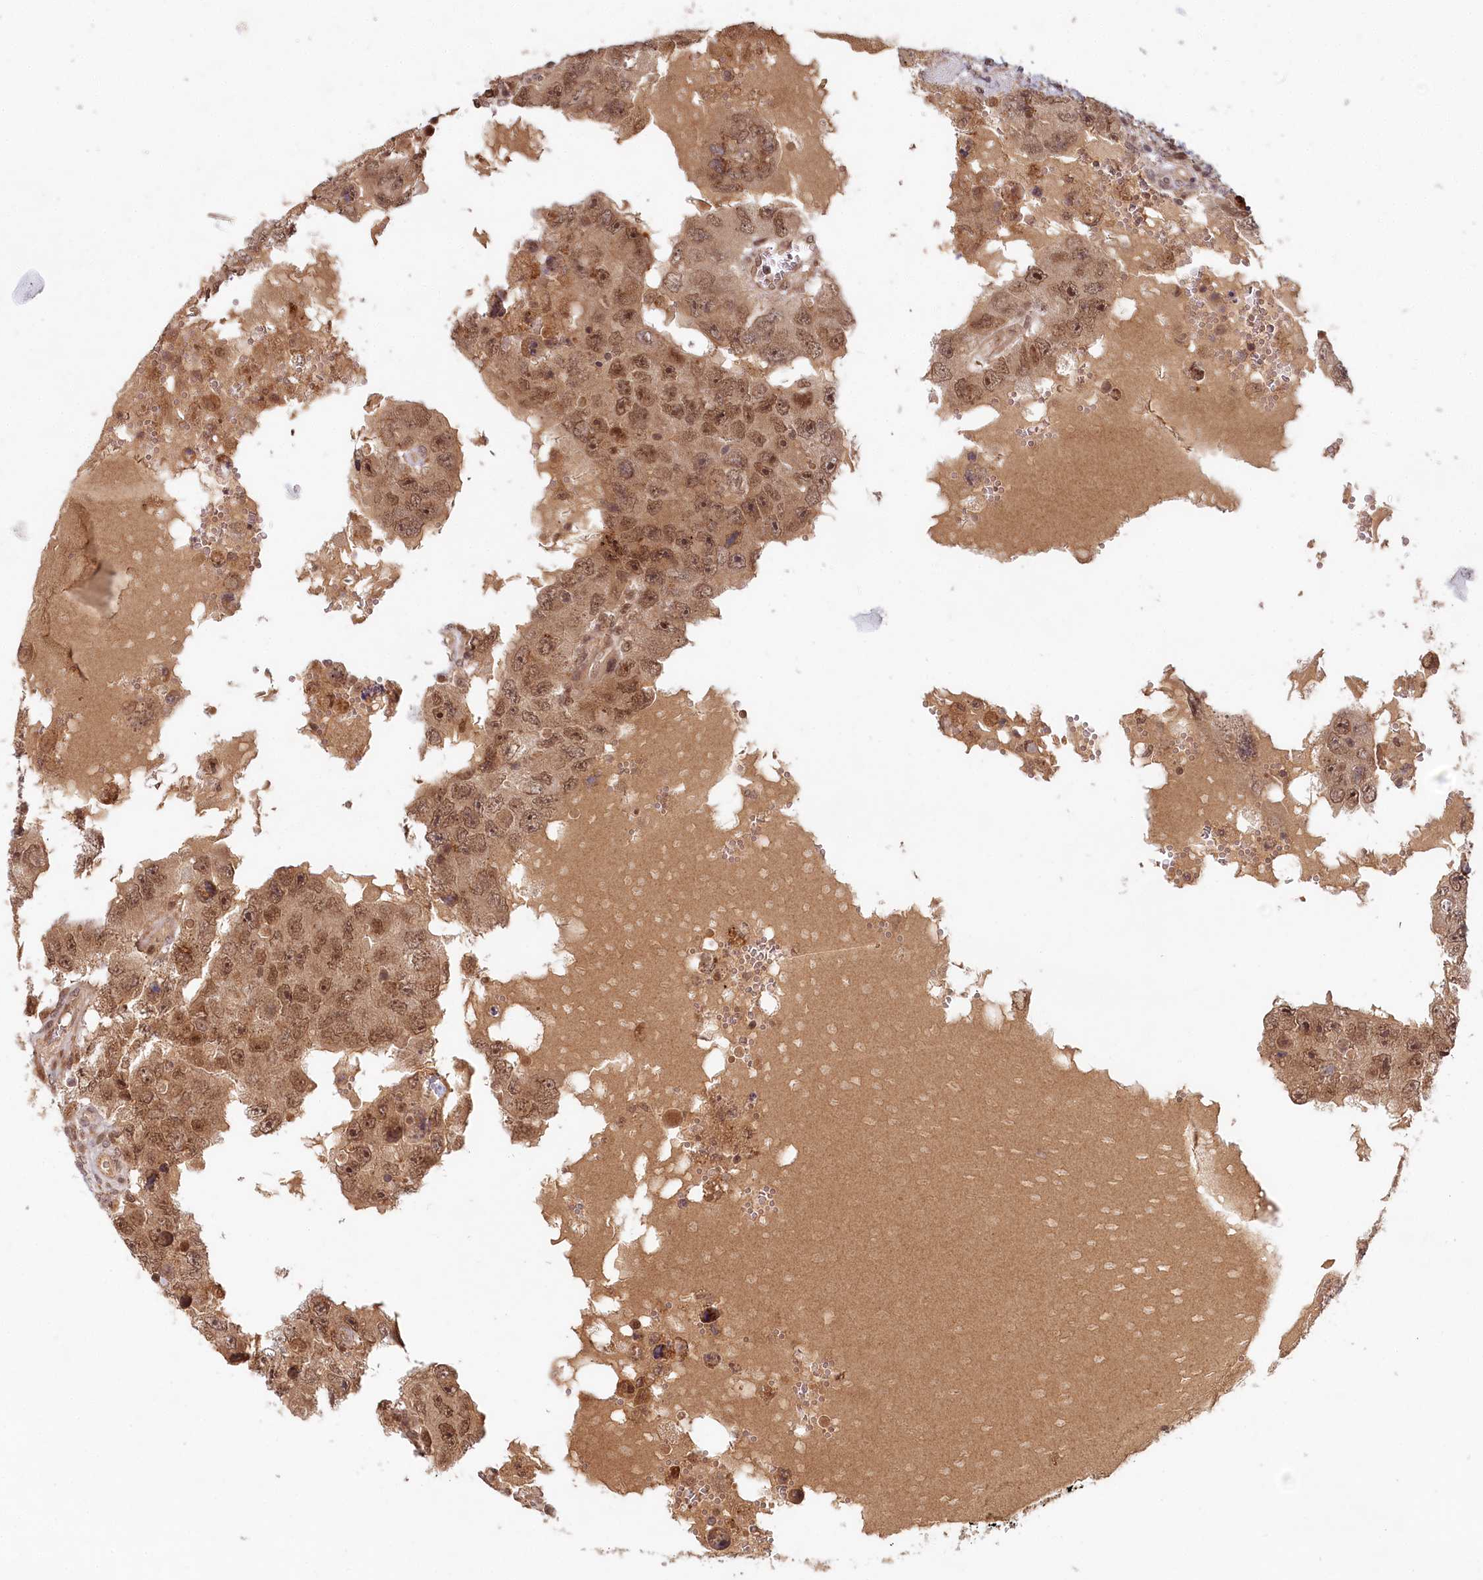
{"staining": {"intensity": "moderate", "quantity": ">75%", "location": "cytoplasmic/membranous,nuclear"}, "tissue": "testis cancer", "cell_type": "Tumor cells", "image_type": "cancer", "snomed": [{"axis": "morphology", "description": "Carcinoma, Embryonal, NOS"}, {"axis": "topography", "description": "Testis"}], "caption": "Human testis cancer stained with a protein marker exhibits moderate staining in tumor cells.", "gene": "WAPL", "patient": {"sex": "male", "age": 26}}